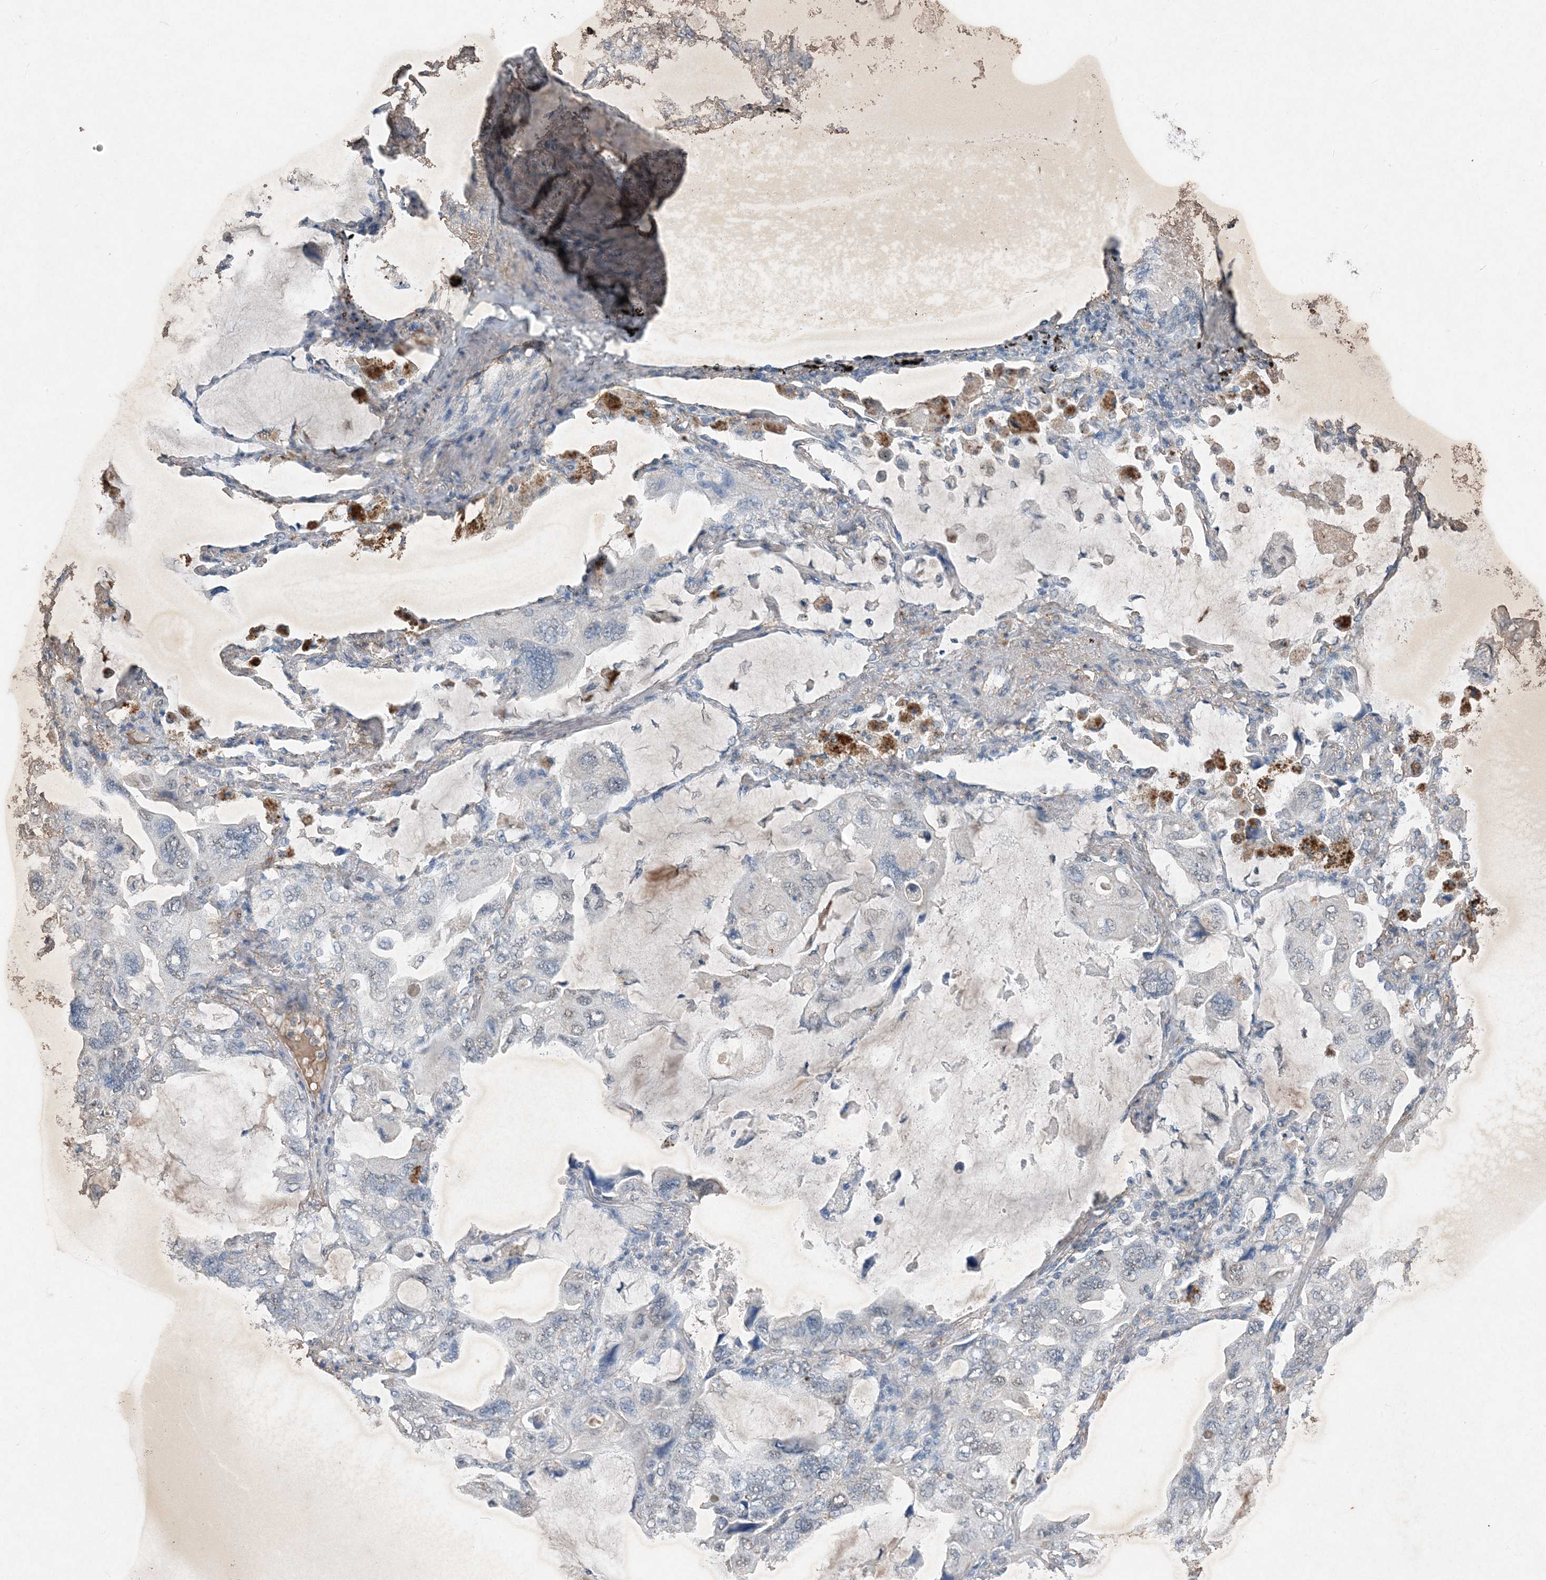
{"staining": {"intensity": "negative", "quantity": "none", "location": "none"}, "tissue": "lung cancer", "cell_type": "Tumor cells", "image_type": "cancer", "snomed": [{"axis": "morphology", "description": "Squamous cell carcinoma, NOS"}, {"axis": "topography", "description": "Lung"}], "caption": "Tumor cells are negative for brown protein staining in lung cancer (squamous cell carcinoma).", "gene": "FCN3", "patient": {"sex": "female", "age": 73}}